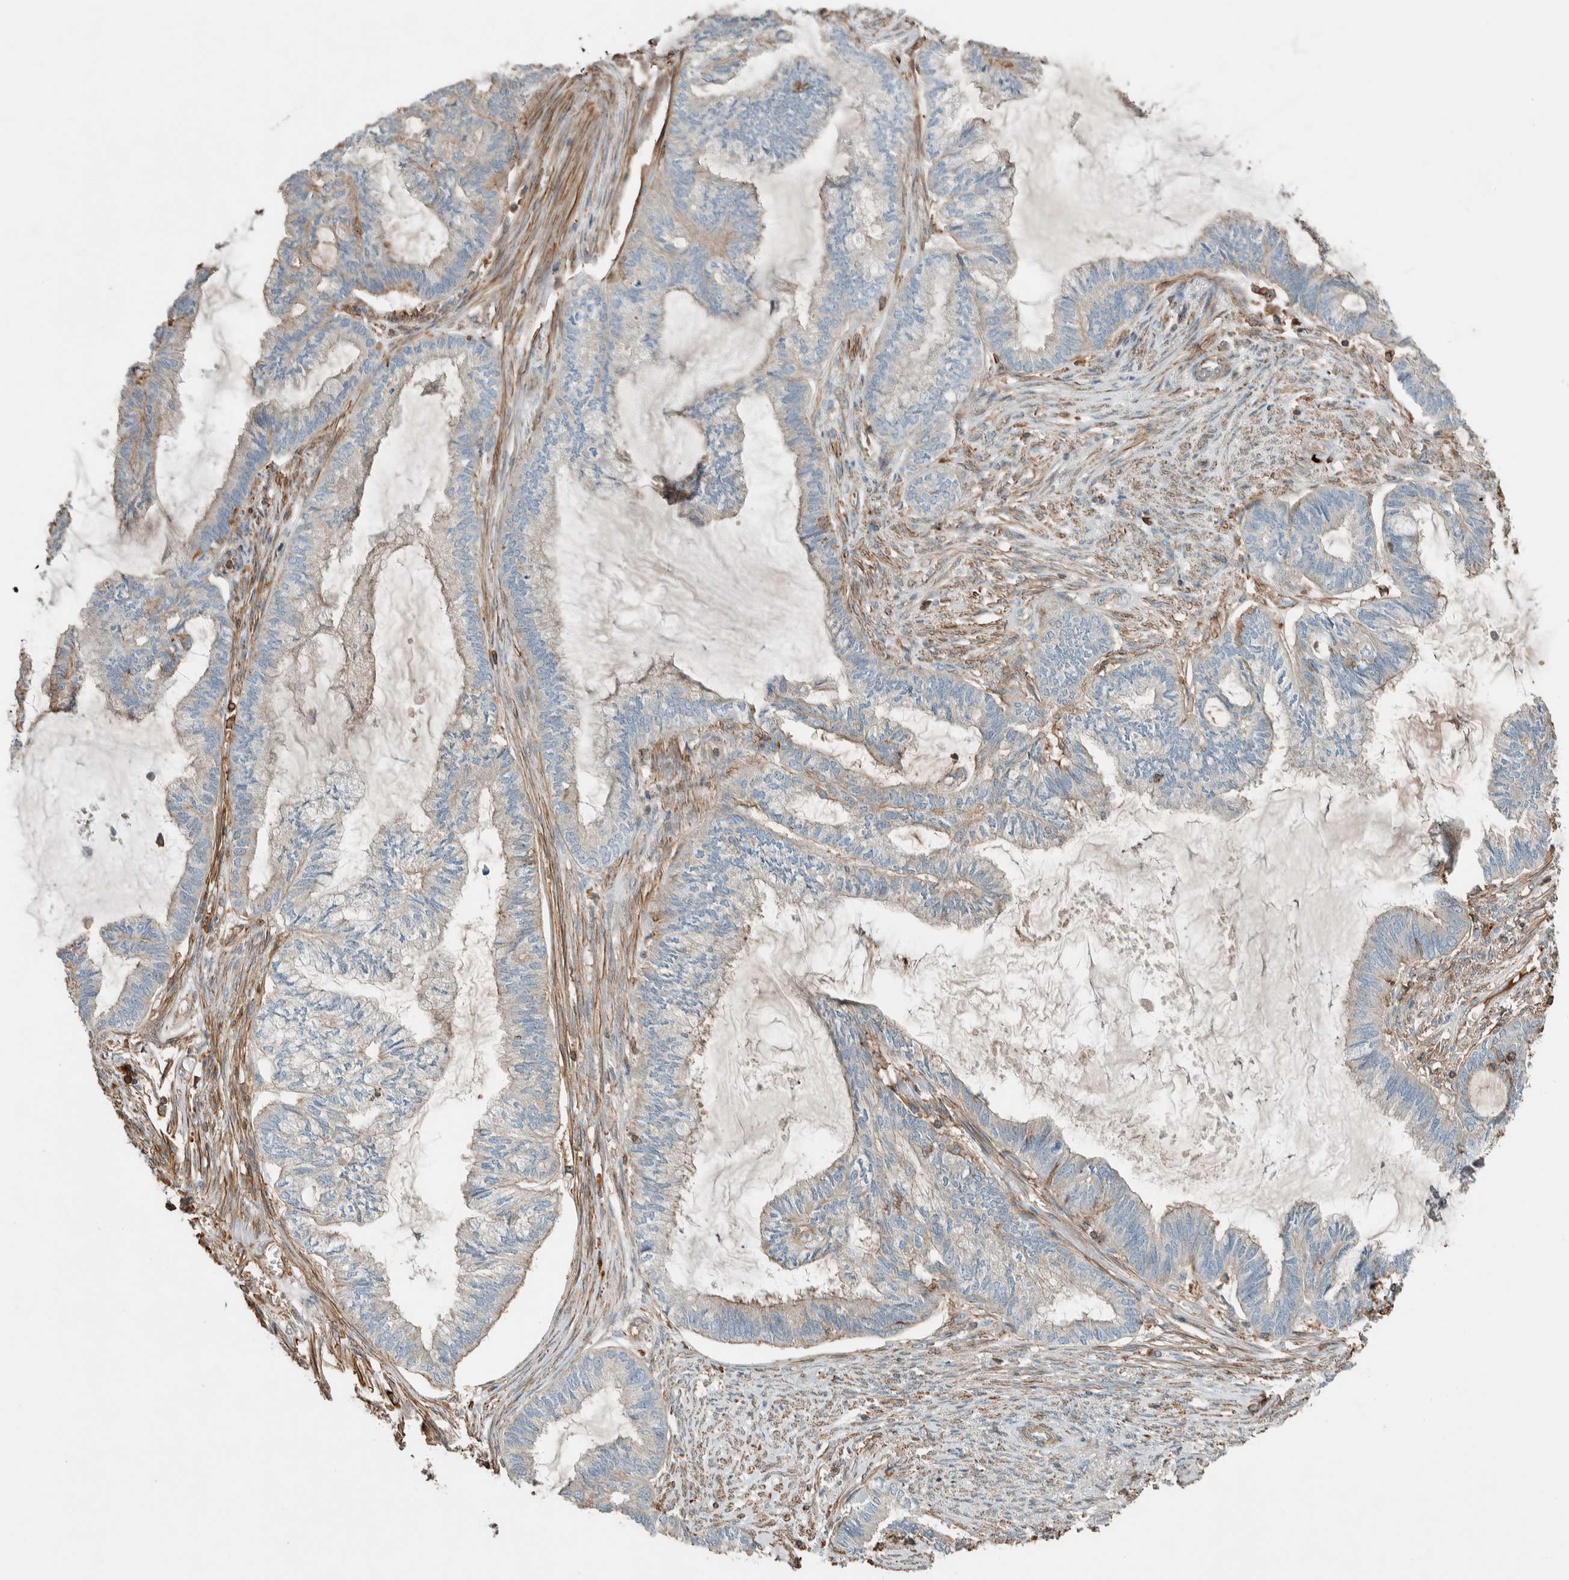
{"staining": {"intensity": "weak", "quantity": "<25%", "location": "cytoplasmic/membranous"}, "tissue": "endometrial cancer", "cell_type": "Tumor cells", "image_type": "cancer", "snomed": [{"axis": "morphology", "description": "Adenocarcinoma, NOS"}, {"axis": "topography", "description": "Endometrium"}], "caption": "Endometrial cancer (adenocarcinoma) stained for a protein using IHC displays no expression tumor cells.", "gene": "CTBP2", "patient": {"sex": "female", "age": 86}}